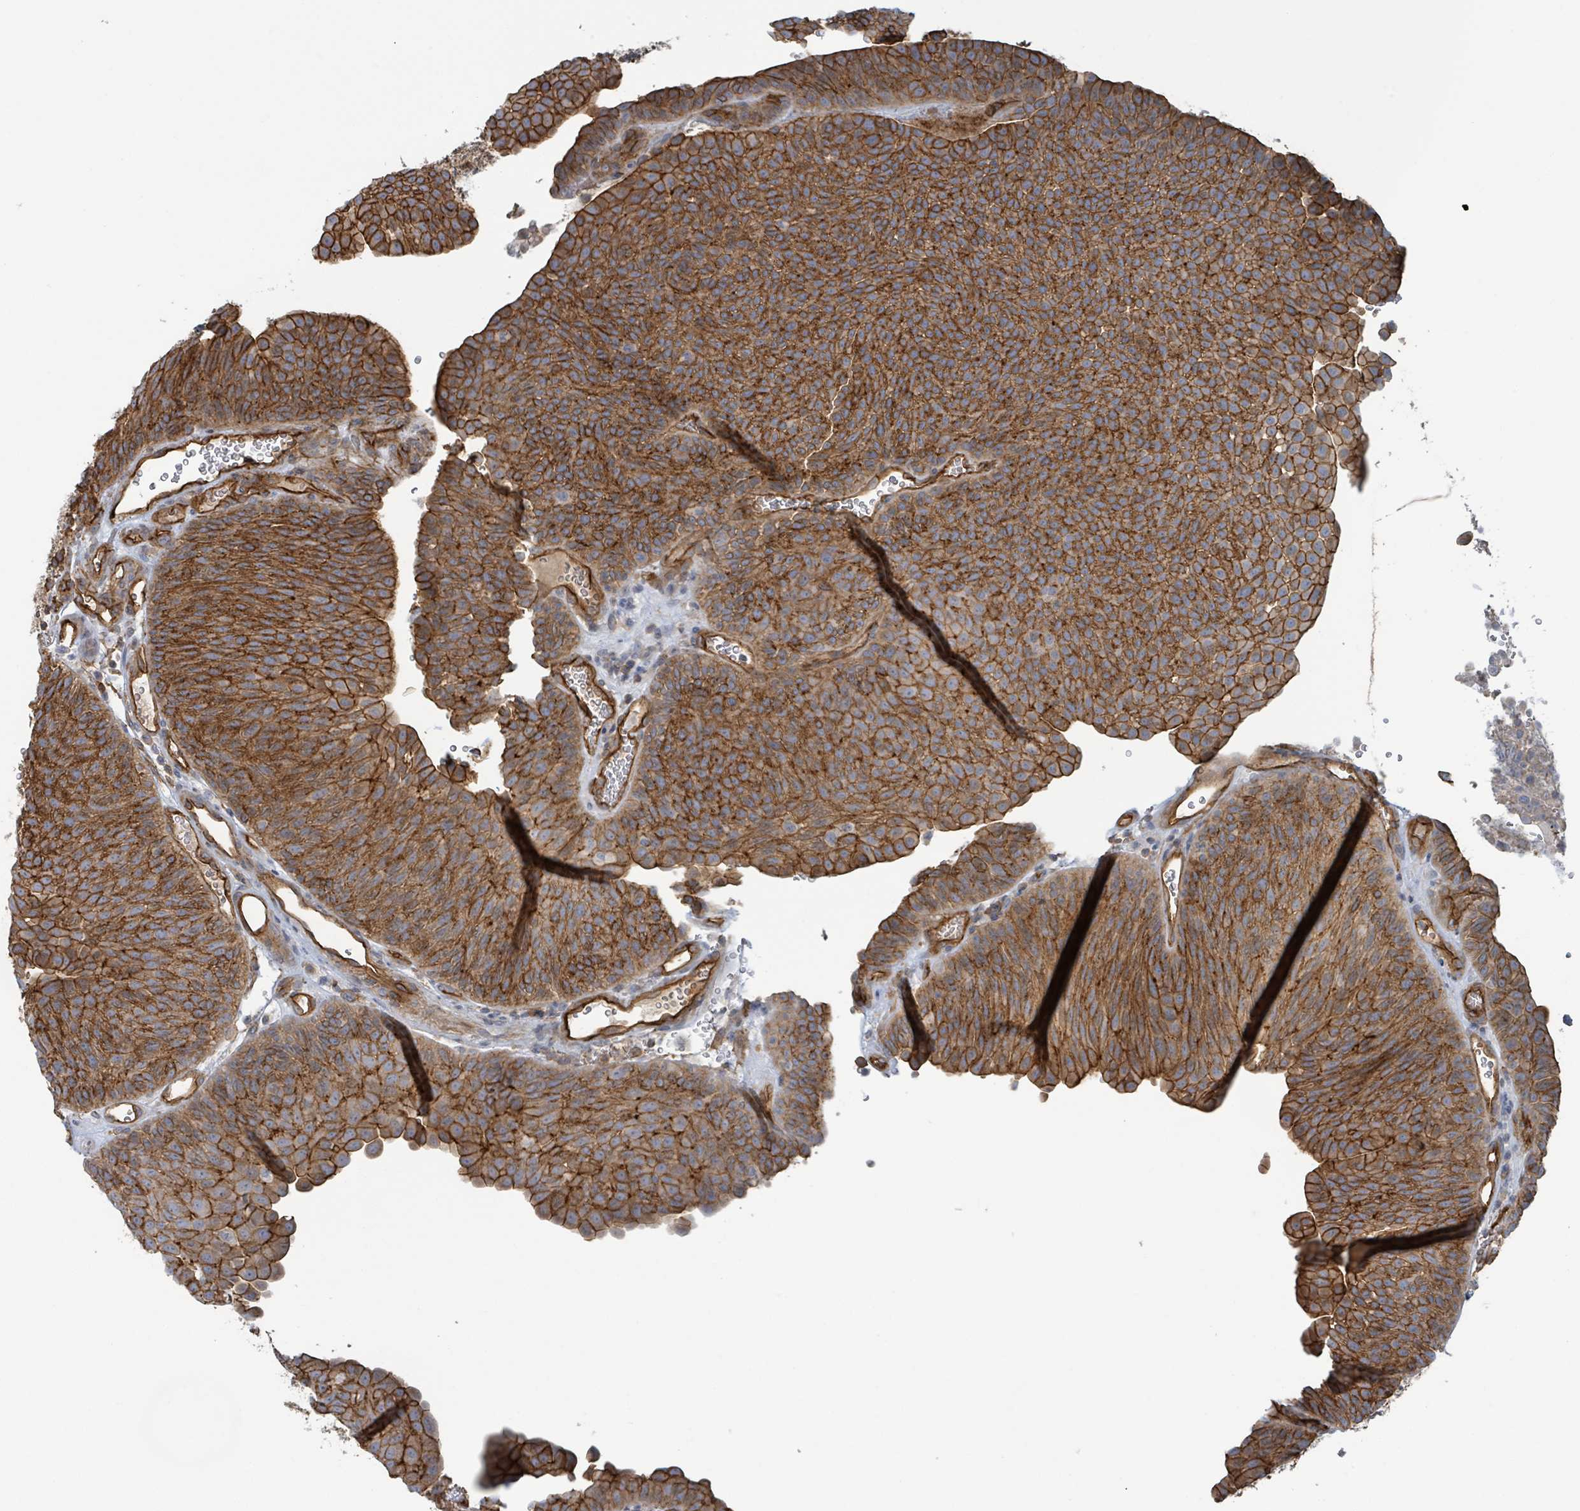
{"staining": {"intensity": "strong", "quantity": ">75%", "location": "cytoplasmic/membranous"}, "tissue": "urothelial cancer", "cell_type": "Tumor cells", "image_type": "cancer", "snomed": [{"axis": "morphology", "description": "Urothelial carcinoma, NOS"}, {"axis": "topography", "description": "Urinary bladder"}], "caption": "IHC histopathology image of transitional cell carcinoma stained for a protein (brown), which displays high levels of strong cytoplasmic/membranous staining in approximately >75% of tumor cells.", "gene": "LDOC1", "patient": {"sex": "male", "age": 67}}